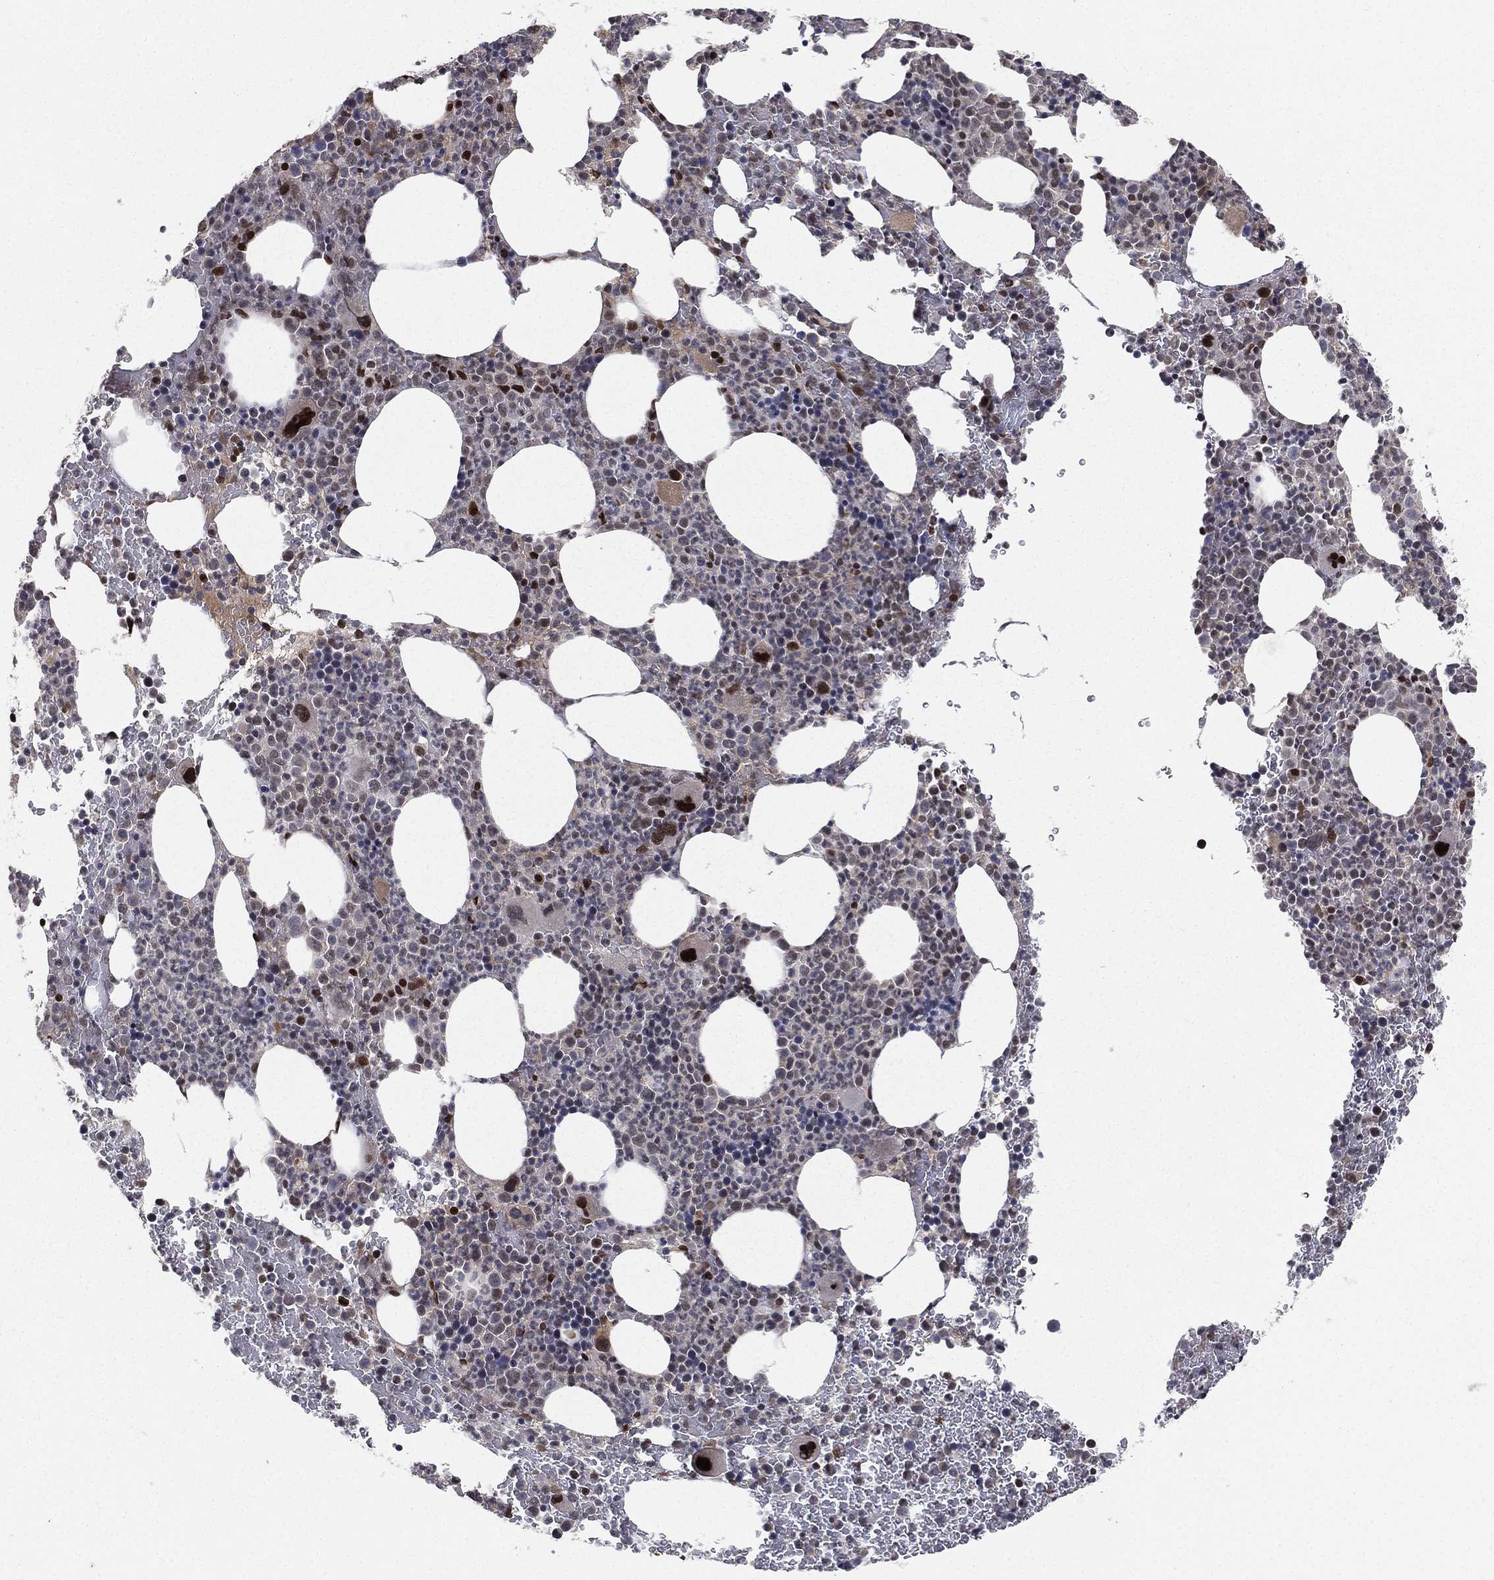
{"staining": {"intensity": "strong", "quantity": "<25%", "location": "nuclear"}, "tissue": "bone marrow", "cell_type": "Hematopoietic cells", "image_type": "normal", "snomed": [{"axis": "morphology", "description": "Normal tissue, NOS"}, {"axis": "topography", "description": "Bone marrow"}], "caption": "Bone marrow stained with immunohistochemistry (IHC) exhibits strong nuclear staining in about <25% of hematopoietic cells.", "gene": "RTF1", "patient": {"sex": "male", "age": 83}}